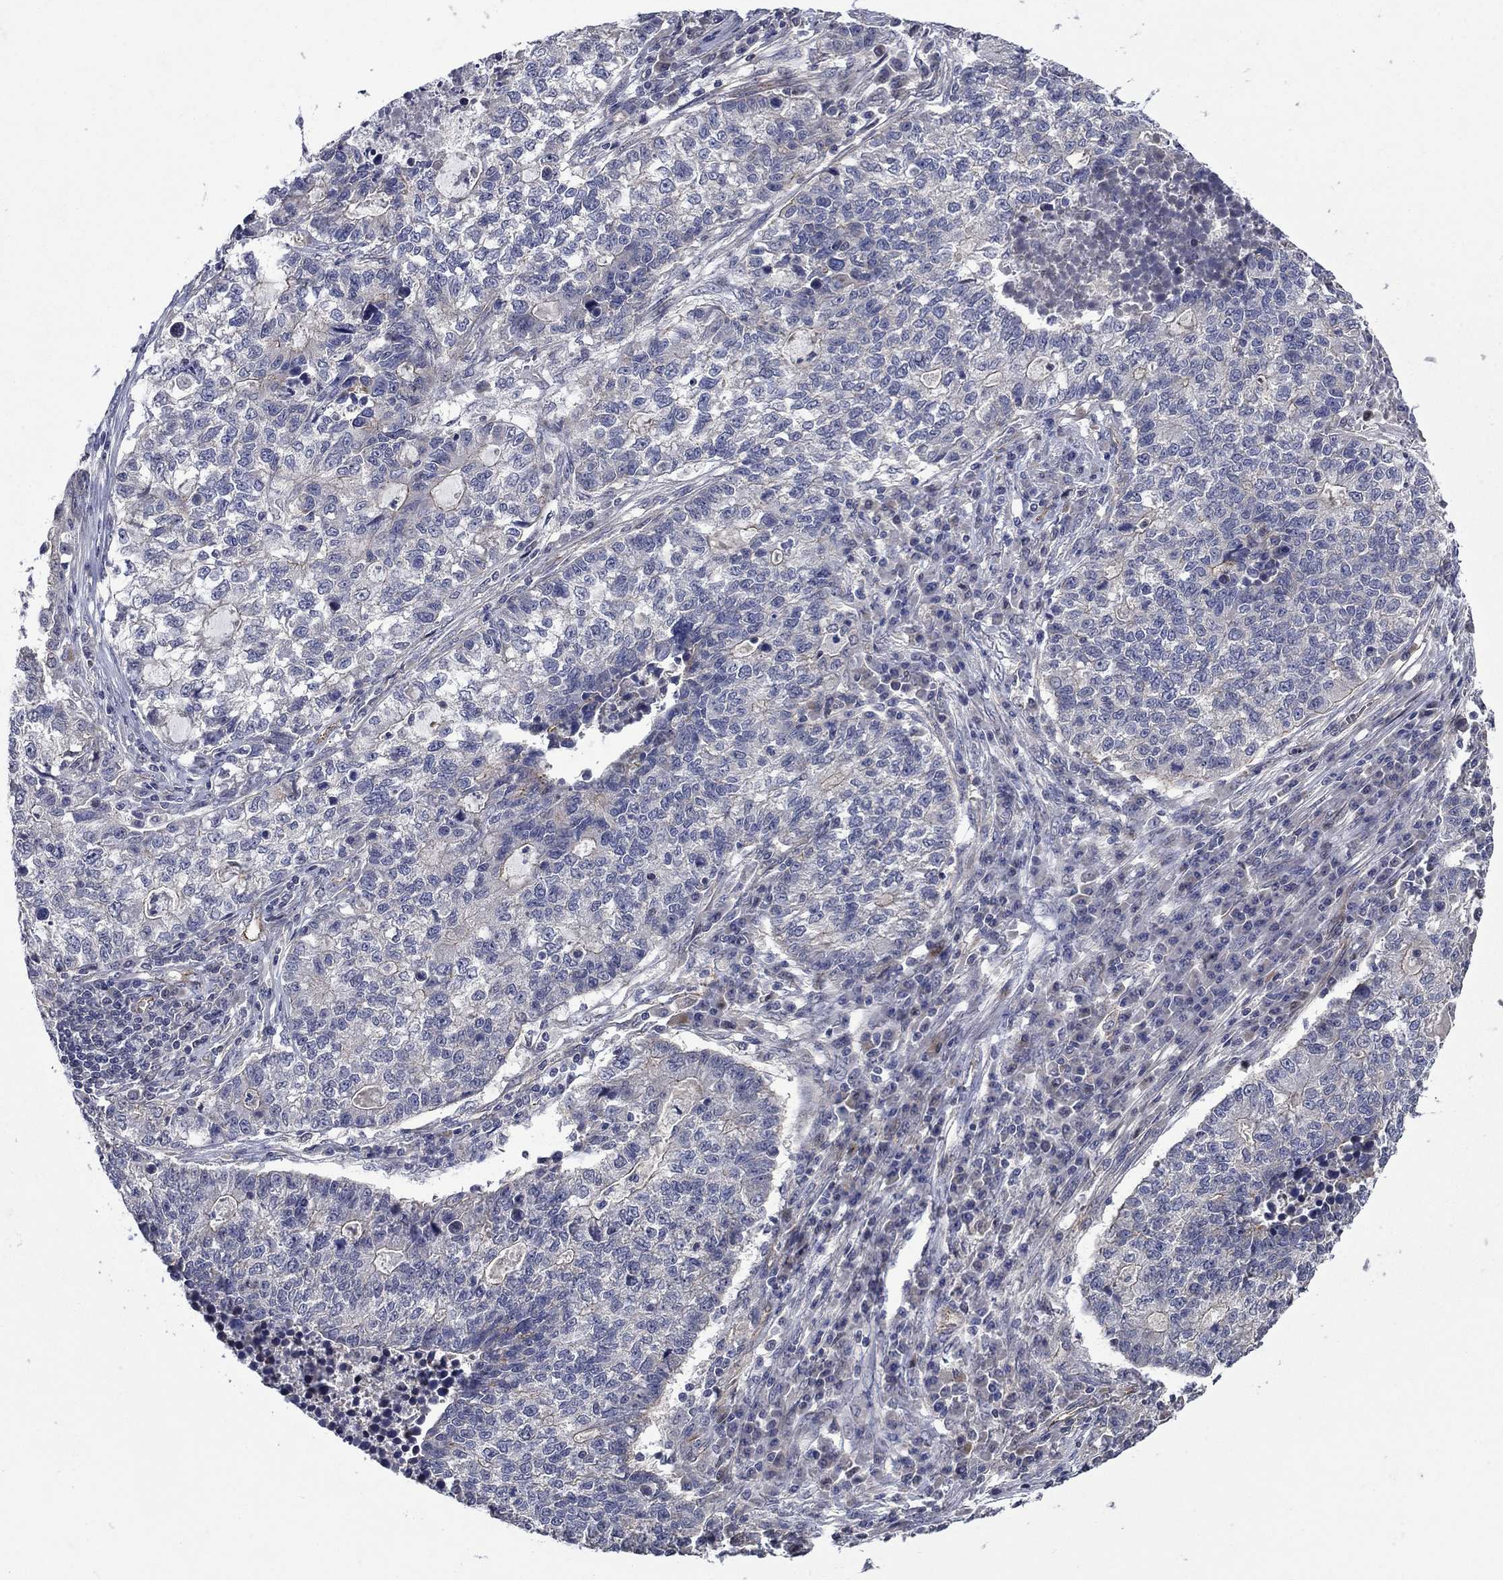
{"staining": {"intensity": "weak", "quantity": "<25%", "location": "cytoplasmic/membranous"}, "tissue": "lung cancer", "cell_type": "Tumor cells", "image_type": "cancer", "snomed": [{"axis": "morphology", "description": "Adenocarcinoma, NOS"}, {"axis": "topography", "description": "Lung"}], "caption": "Human lung cancer stained for a protein using immunohistochemistry demonstrates no positivity in tumor cells.", "gene": "SLC7A1", "patient": {"sex": "male", "age": 57}}